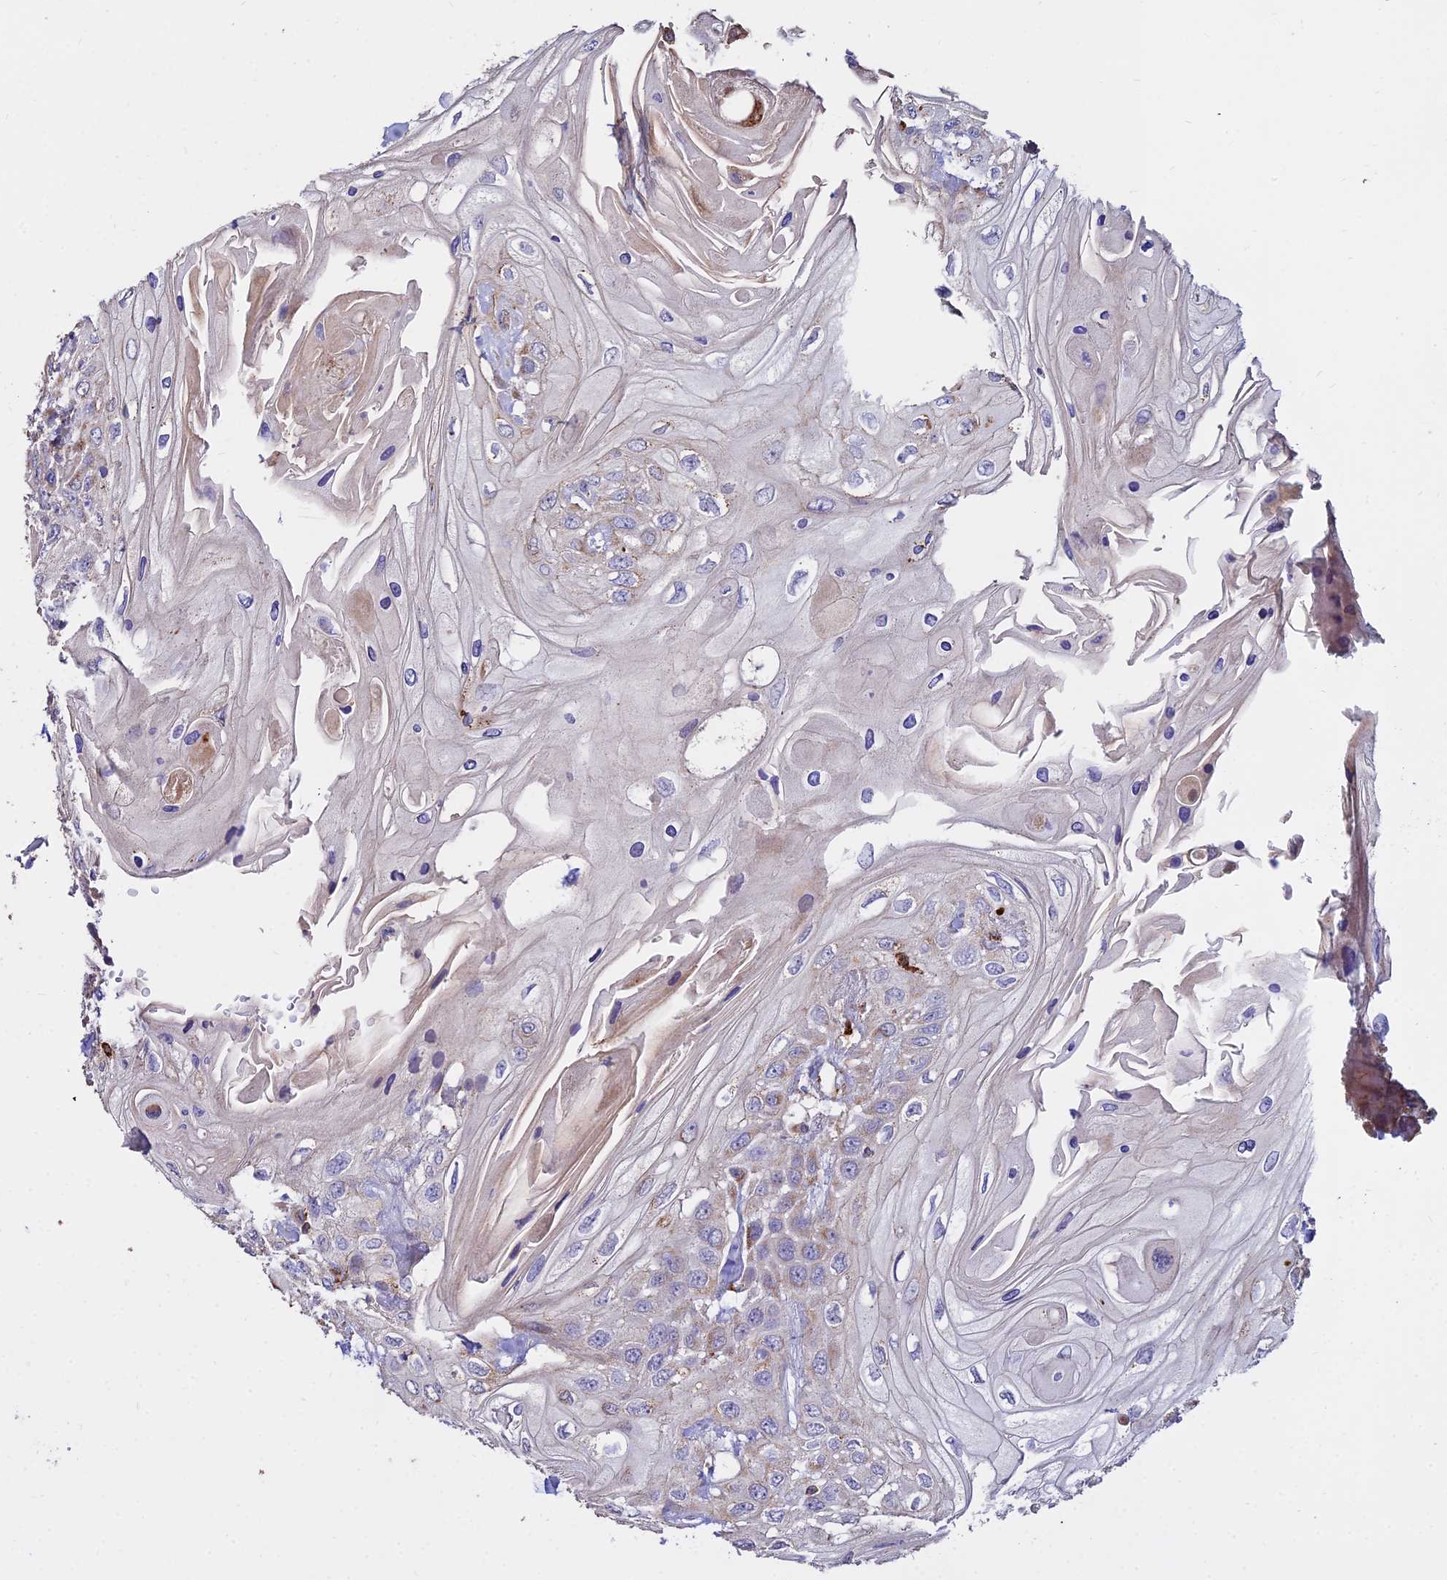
{"staining": {"intensity": "moderate", "quantity": "25%-75%", "location": "cytoplasmic/membranous"}, "tissue": "head and neck cancer", "cell_type": "Tumor cells", "image_type": "cancer", "snomed": [{"axis": "morphology", "description": "Squamous cell carcinoma, NOS"}, {"axis": "topography", "description": "Head-Neck"}], "caption": "A high-resolution micrograph shows immunohistochemistry (IHC) staining of squamous cell carcinoma (head and neck), which demonstrates moderate cytoplasmic/membranous positivity in about 25%-75% of tumor cells.", "gene": "PNLIPRP3", "patient": {"sex": "female", "age": 43}}